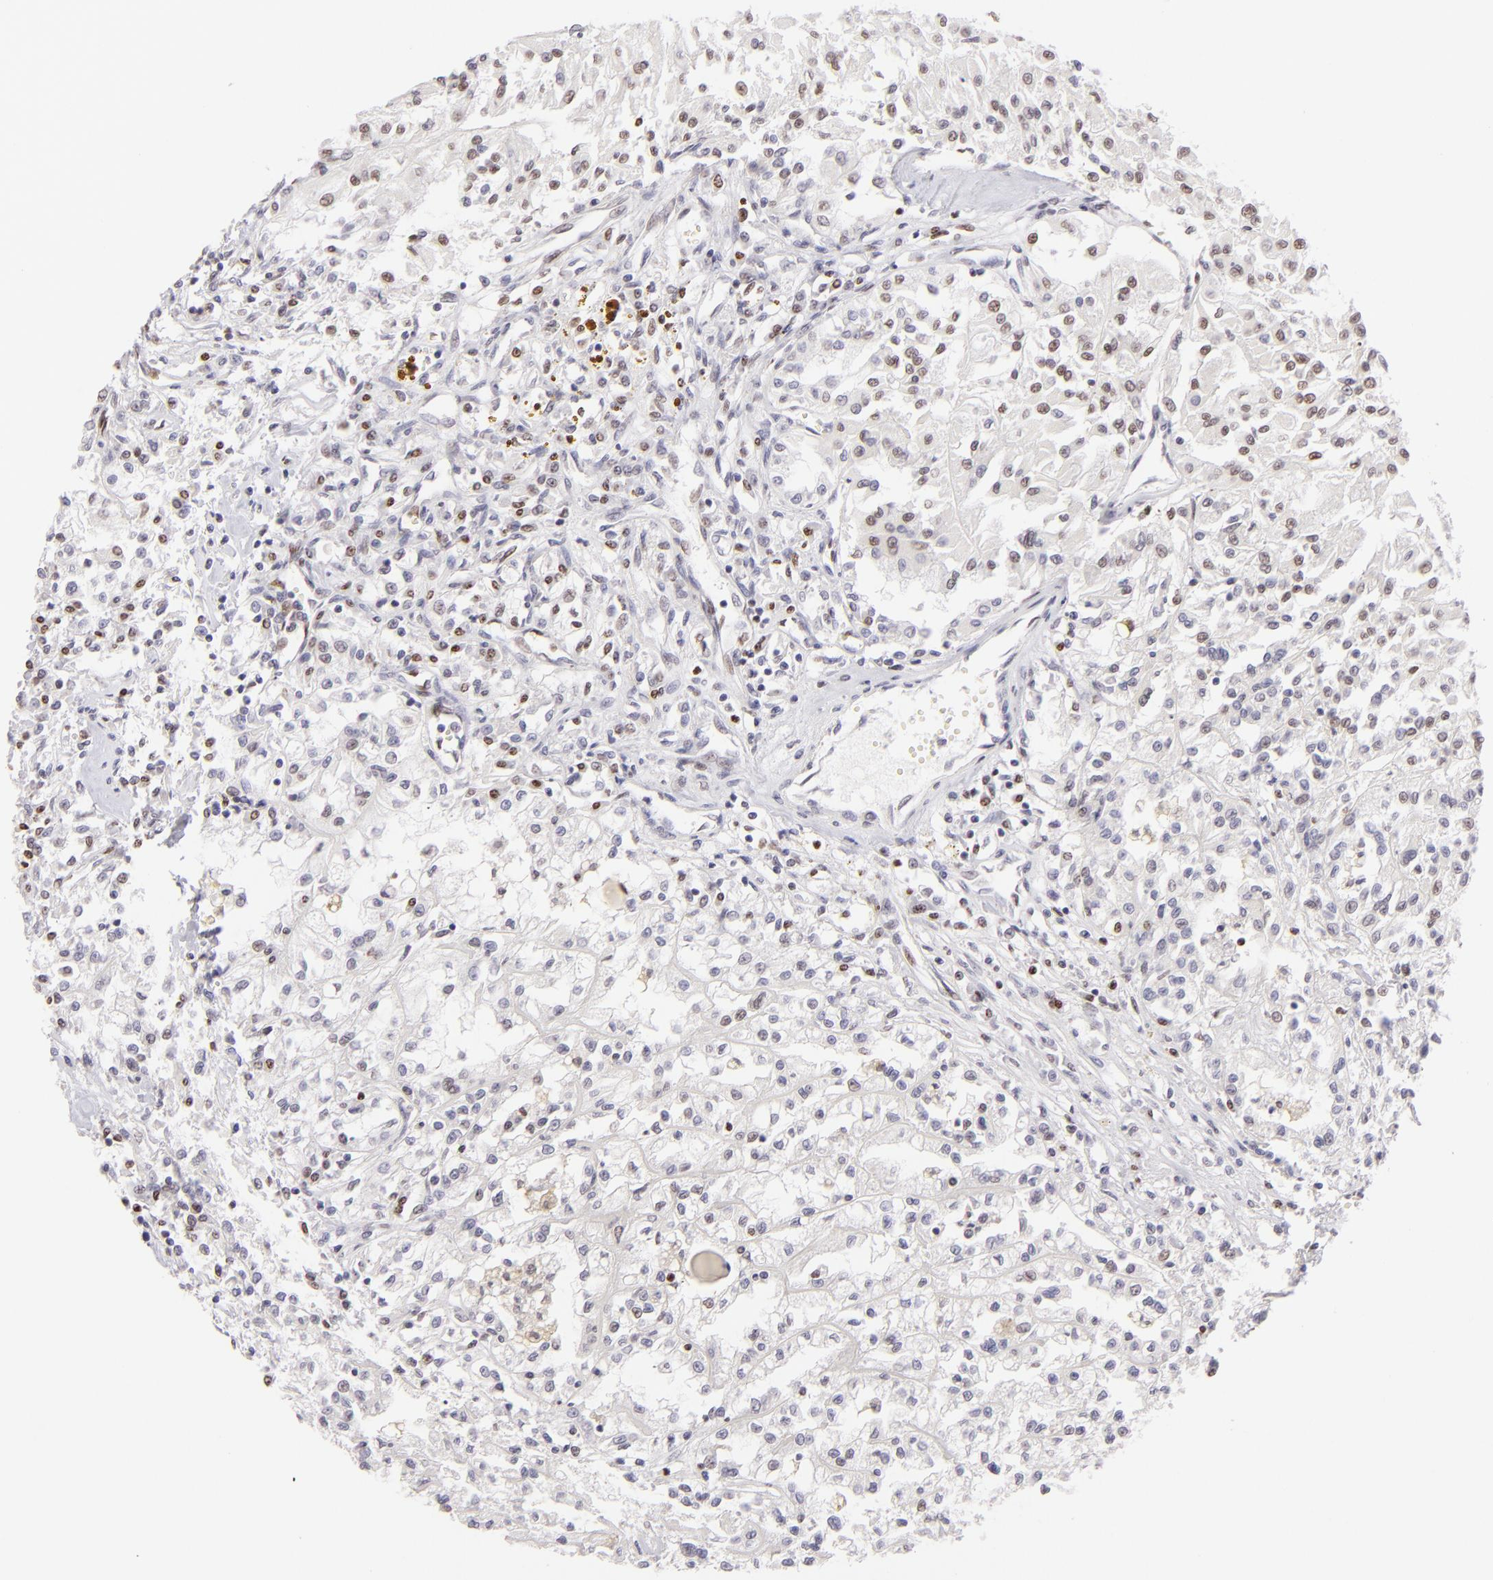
{"staining": {"intensity": "weak", "quantity": "25%-75%", "location": "nuclear"}, "tissue": "renal cancer", "cell_type": "Tumor cells", "image_type": "cancer", "snomed": [{"axis": "morphology", "description": "Adenocarcinoma, NOS"}, {"axis": "topography", "description": "Kidney"}], "caption": "Brown immunohistochemical staining in renal cancer (adenocarcinoma) displays weak nuclear positivity in about 25%-75% of tumor cells.", "gene": "POU2F1", "patient": {"sex": "male", "age": 78}}